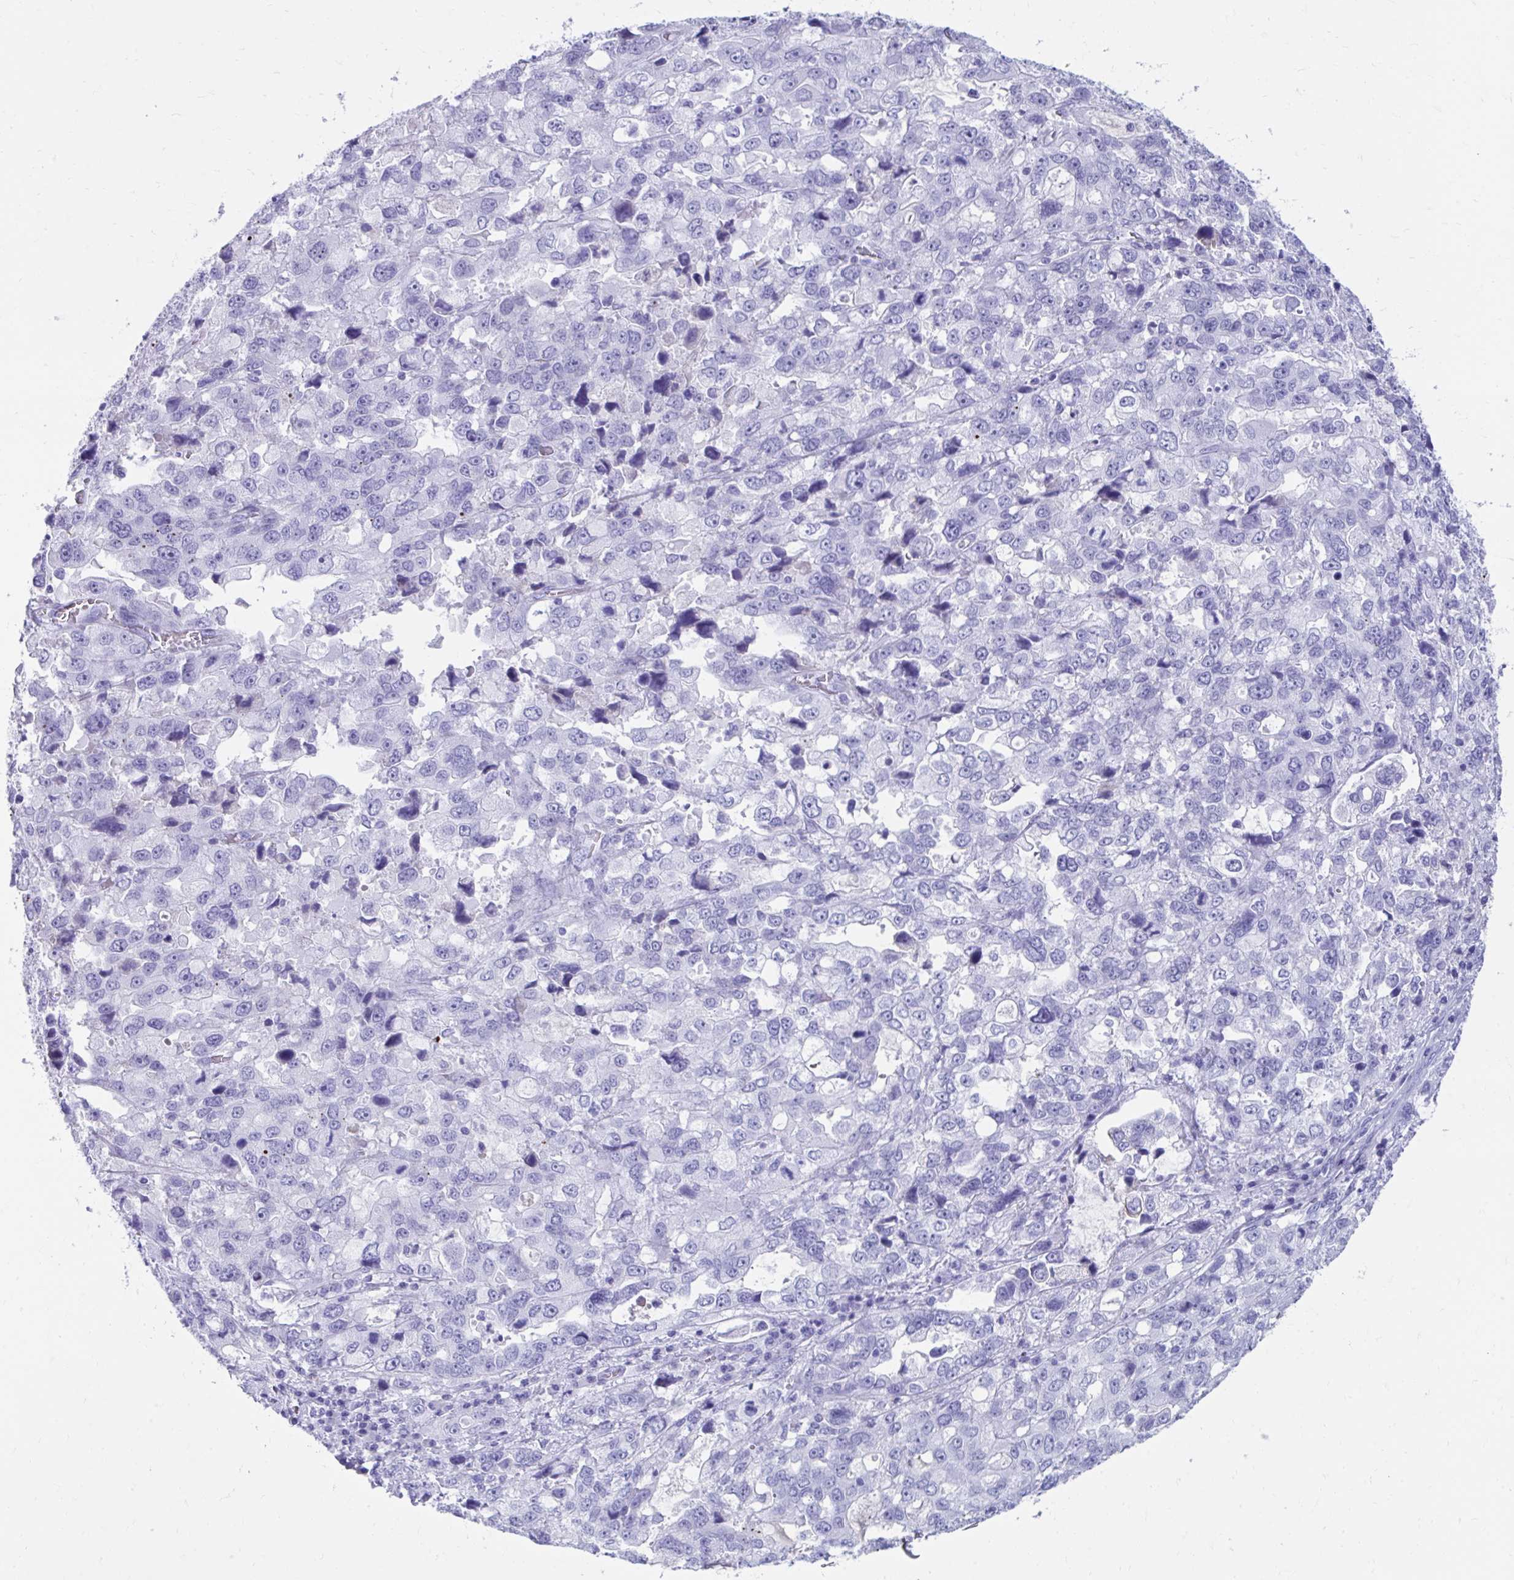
{"staining": {"intensity": "negative", "quantity": "none", "location": "none"}, "tissue": "stomach cancer", "cell_type": "Tumor cells", "image_type": "cancer", "snomed": [{"axis": "morphology", "description": "Adenocarcinoma, NOS"}, {"axis": "topography", "description": "Stomach, upper"}], "caption": "Human adenocarcinoma (stomach) stained for a protein using immunohistochemistry (IHC) exhibits no staining in tumor cells.", "gene": "SMIM9", "patient": {"sex": "female", "age": 81}}